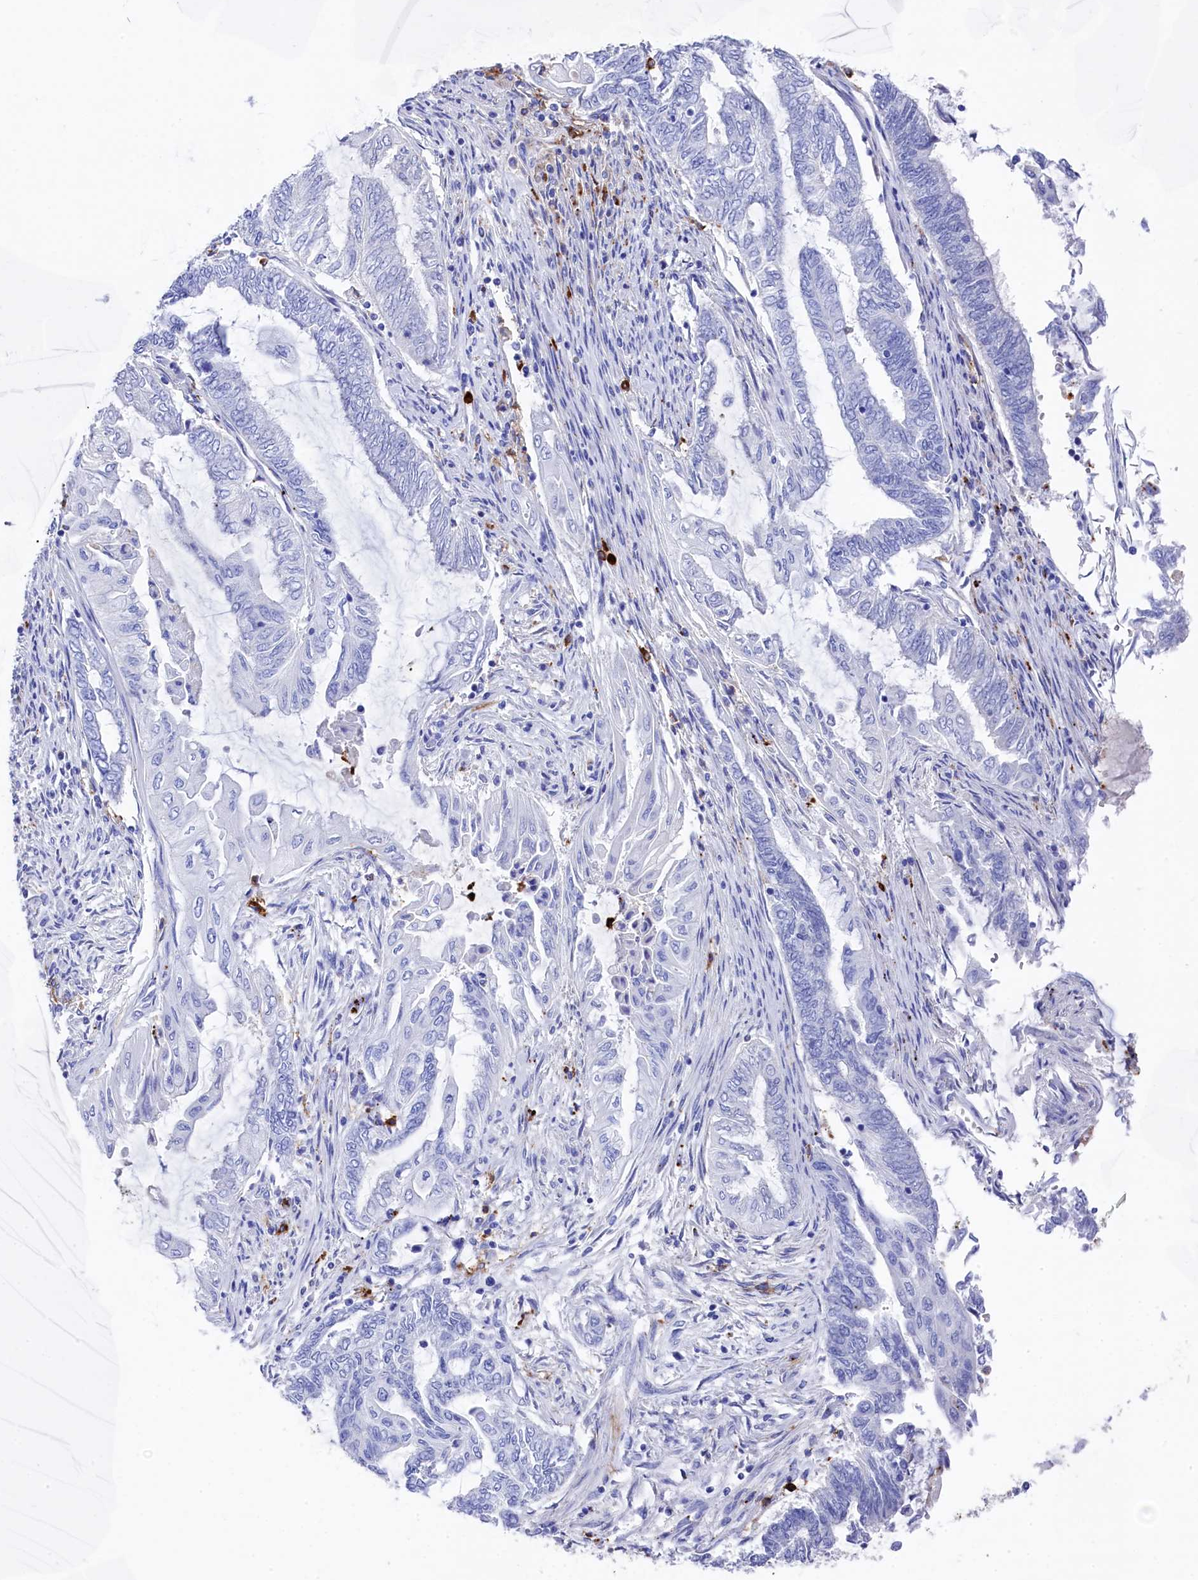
{"staining": {"intensity": "negative", "quantity": "none", "location": "none"}, "tissue": "endometrial cancer", "cell_type": "Tumor cells", "image_type": "cancer", "snomed": [{"axis": "morphology", "description": "Adenocarcinoma, NOS"}, {"axis": "topography", "description": "Uterus"}, {"axis": "topography", "description": "Endometrium"}], "caption": "Endometrial adenocarcinoma stained for a protein using IHC exhibits no expression tumor cells.", "gene": "PLAC8", "patient": {"sex": "female", "age": 70}}